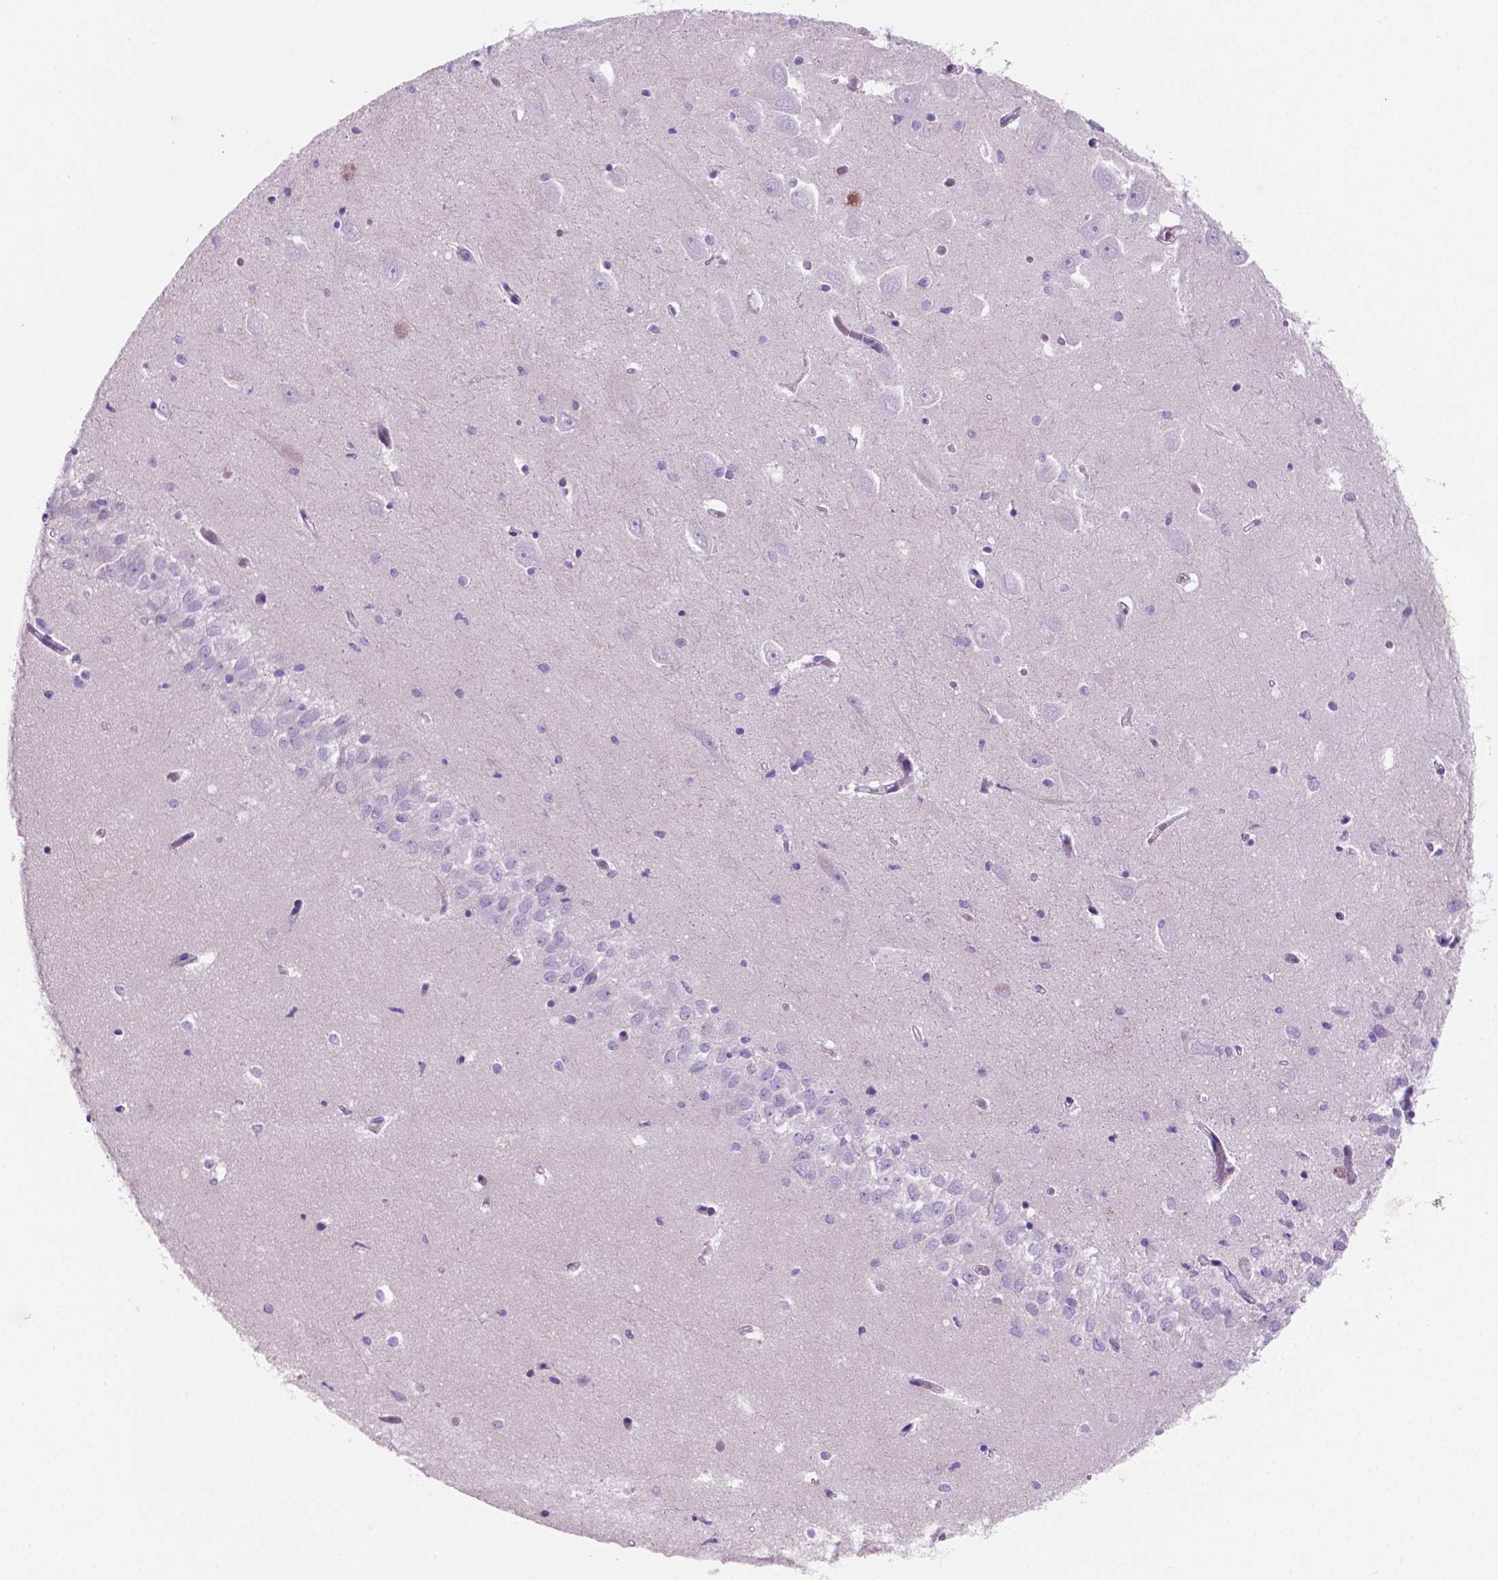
{"staining": {"intensity": "negative", "quantity": "none", "location": "none"}, "tissue": "hippocampus", "cell_type": "Glial cells", "image_type": "normal", "snomed": [{"axis": "morphology", "description": "Normal tissue, NOS"}, {"axis": "topography", "description": "Hippocampus"}], "caption": "This is an immunohistochemistry (IHC) micrograph of benign hippocampus. There is no staining in glial cells.", "gene": "GRIN2B", "patient": {"sex": "female", "age": 64}}